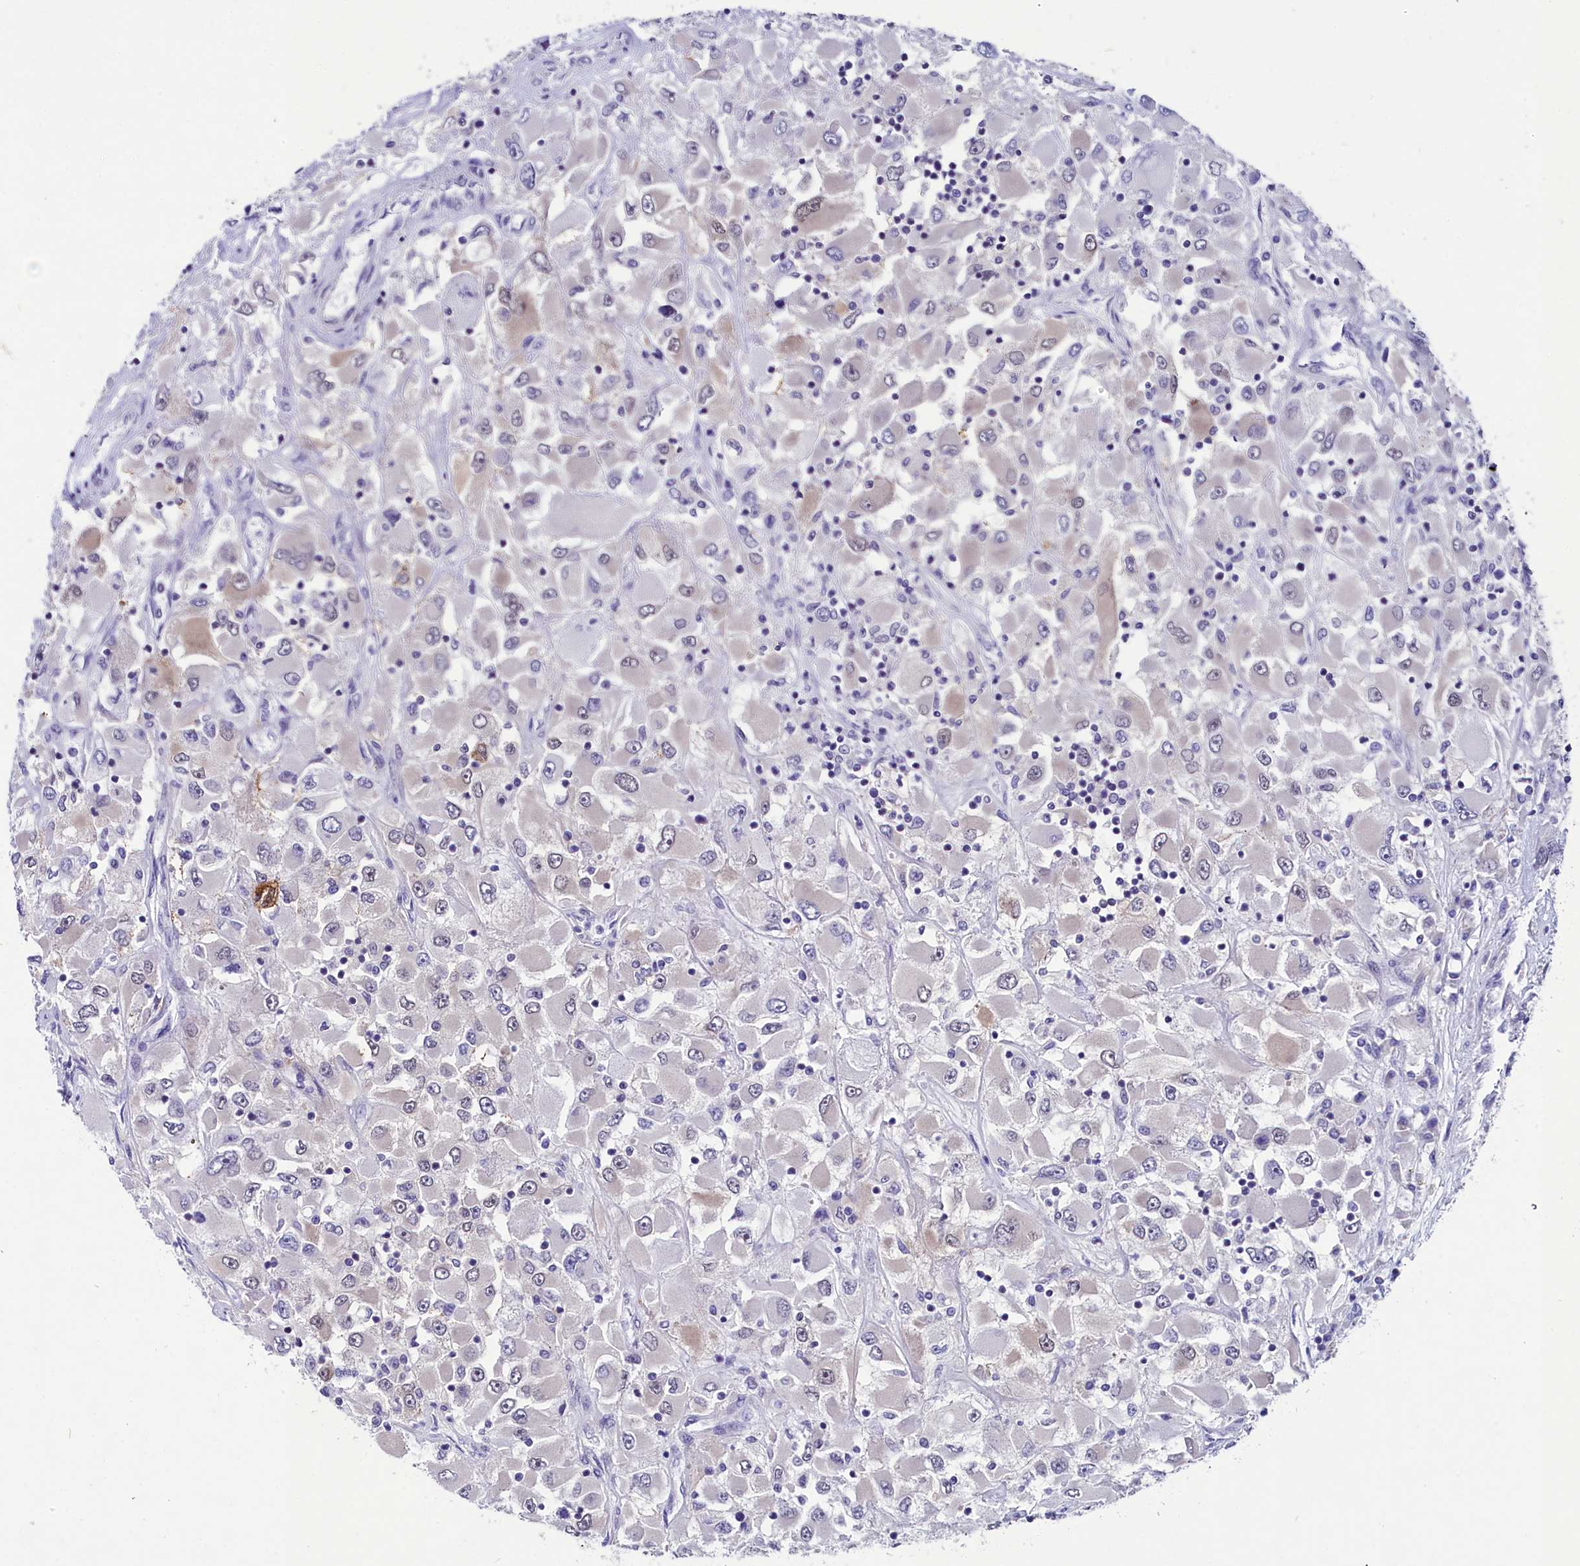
{"staining": {"intensity": "negative", "quantity": "none", "location": "none"}, "tissue": "renal cancer", "cell_type": "Tumor cells", "image_type": "cancer", "snomed": [{"axis": "morphology", "description": "Adenocarcinoma, NOS"}, {"axis": "topography", "description": "Kidney"}], "caption": "Adenocarcinoma (renal) was stained to show a protein in brown. There is no significant expression in tumor cells.", "gene": "SCD5", "patient": {"sex": "female", "age": 52}}